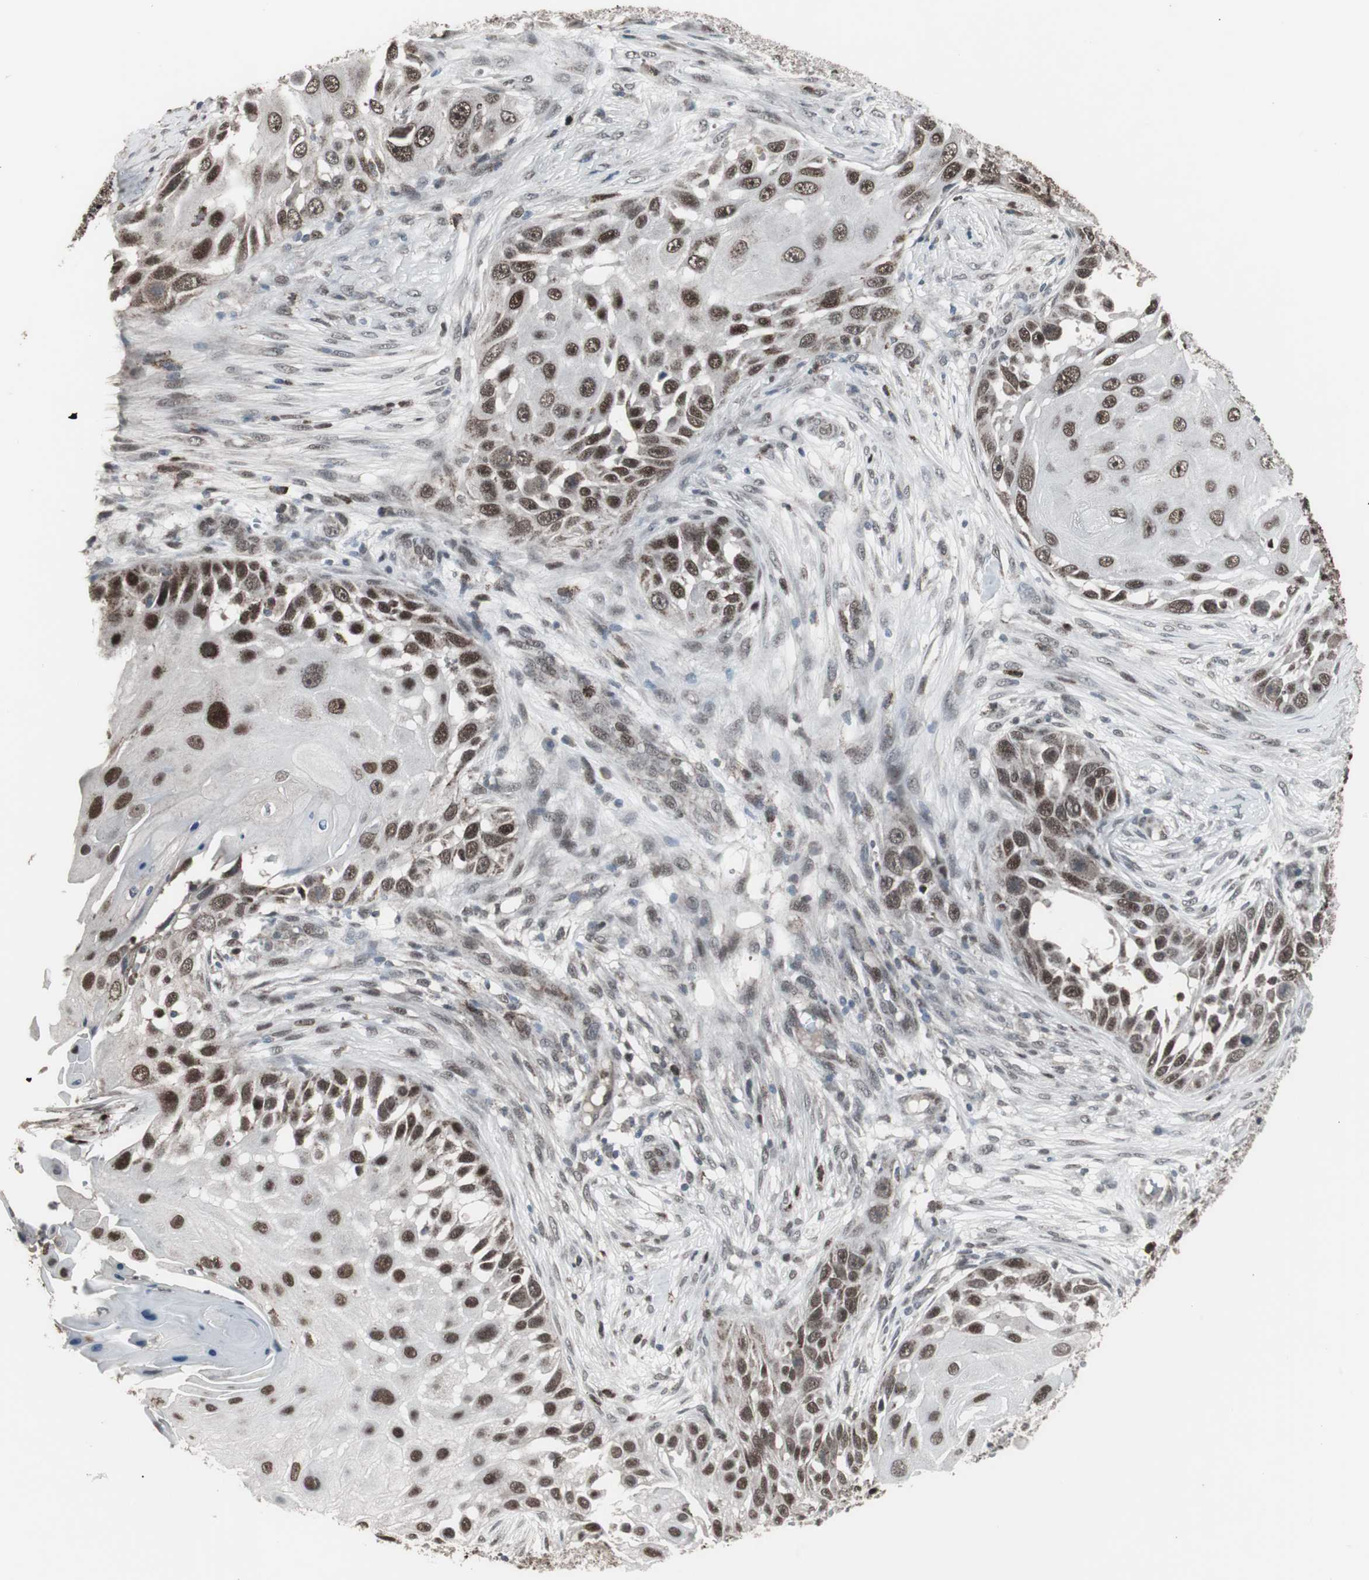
{"staining": {"intensity": "strong", "quantity": ">75%", "location": "nuclear"}, "tissue": "skin cancer", "cell_type": "Tumor cells", "image_type": "cancer", "snomed": [{"axis": "morphology", "description": "Squamous cell carcinoma, NOS"}, {"axis": "topography", "description": "Skin"}], "caption": "This image displays squamous cell carcinoma (skin) stained with immunohistochemistry to label a protein in brown. The nuclear of tumor cells show strong positivity for the protein. Nuclei are counter-stained blue.", "gene": "RXRA", "patient": {"sex": "female", "age": 44}}